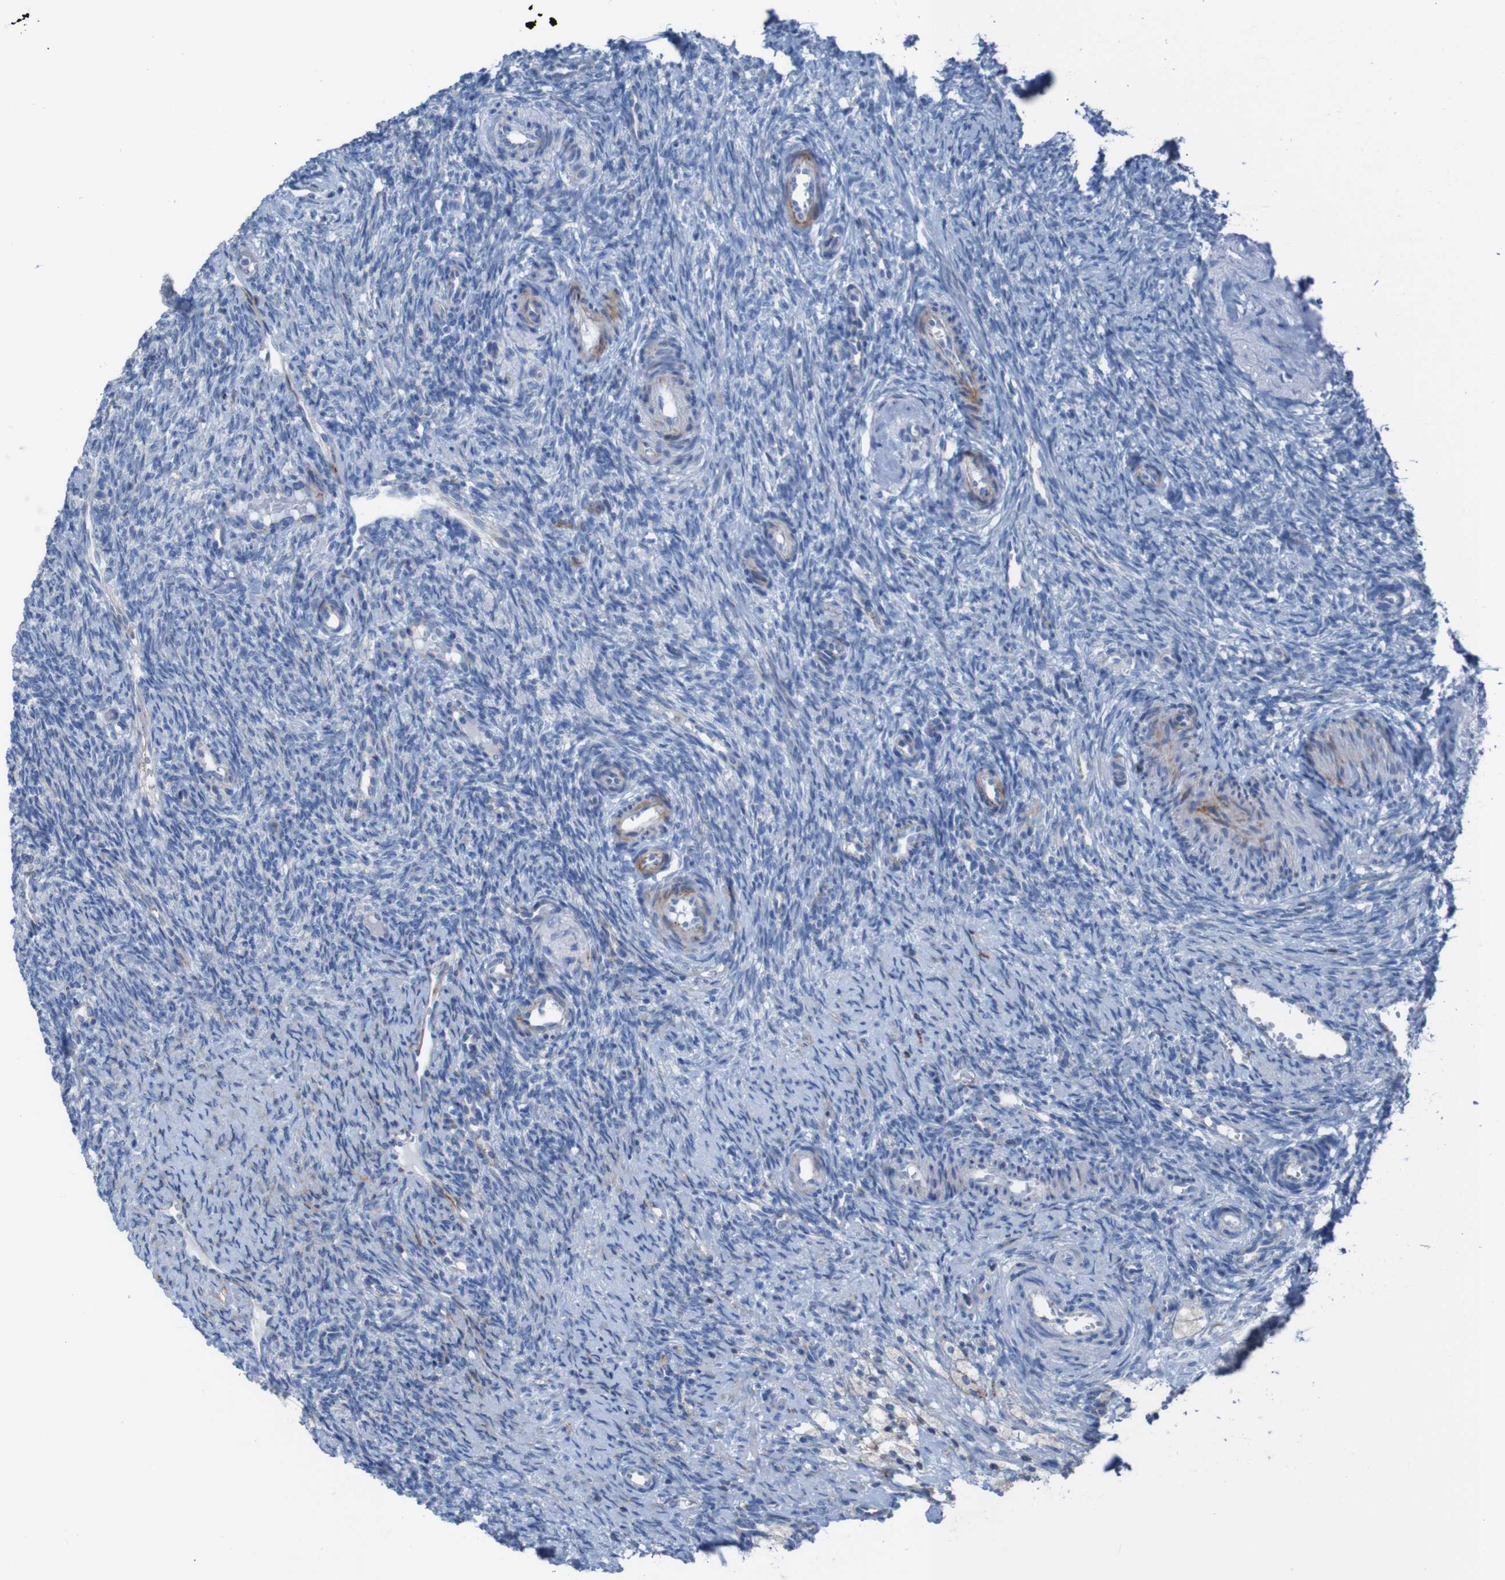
{"staining": {"intensity": "moderate", "quantity": "<25%", "location": "cytoplasmic/membranous"}, "tissue": "ovary", "cell_type": "Ovarian stroma cells", "image_type": "normal", "snomed": [{"axis": "morphology", "description": "Normal tissue, NOS"}, {"axis": "topography", "description": "Ovary"}], "caption": "A brown stain shows moderate cytoplasmic/membranous positivity of a protein in ovarian stroma cells of normal ovary. The staining is performed using DAB (3,3'-diaminobenzidine) brown chromogen to label protein expression. The nuclei are counter-stained blue using hematoxylin.", "gene": "RNF182", "patient": {"sex": "female", "age": 41}}